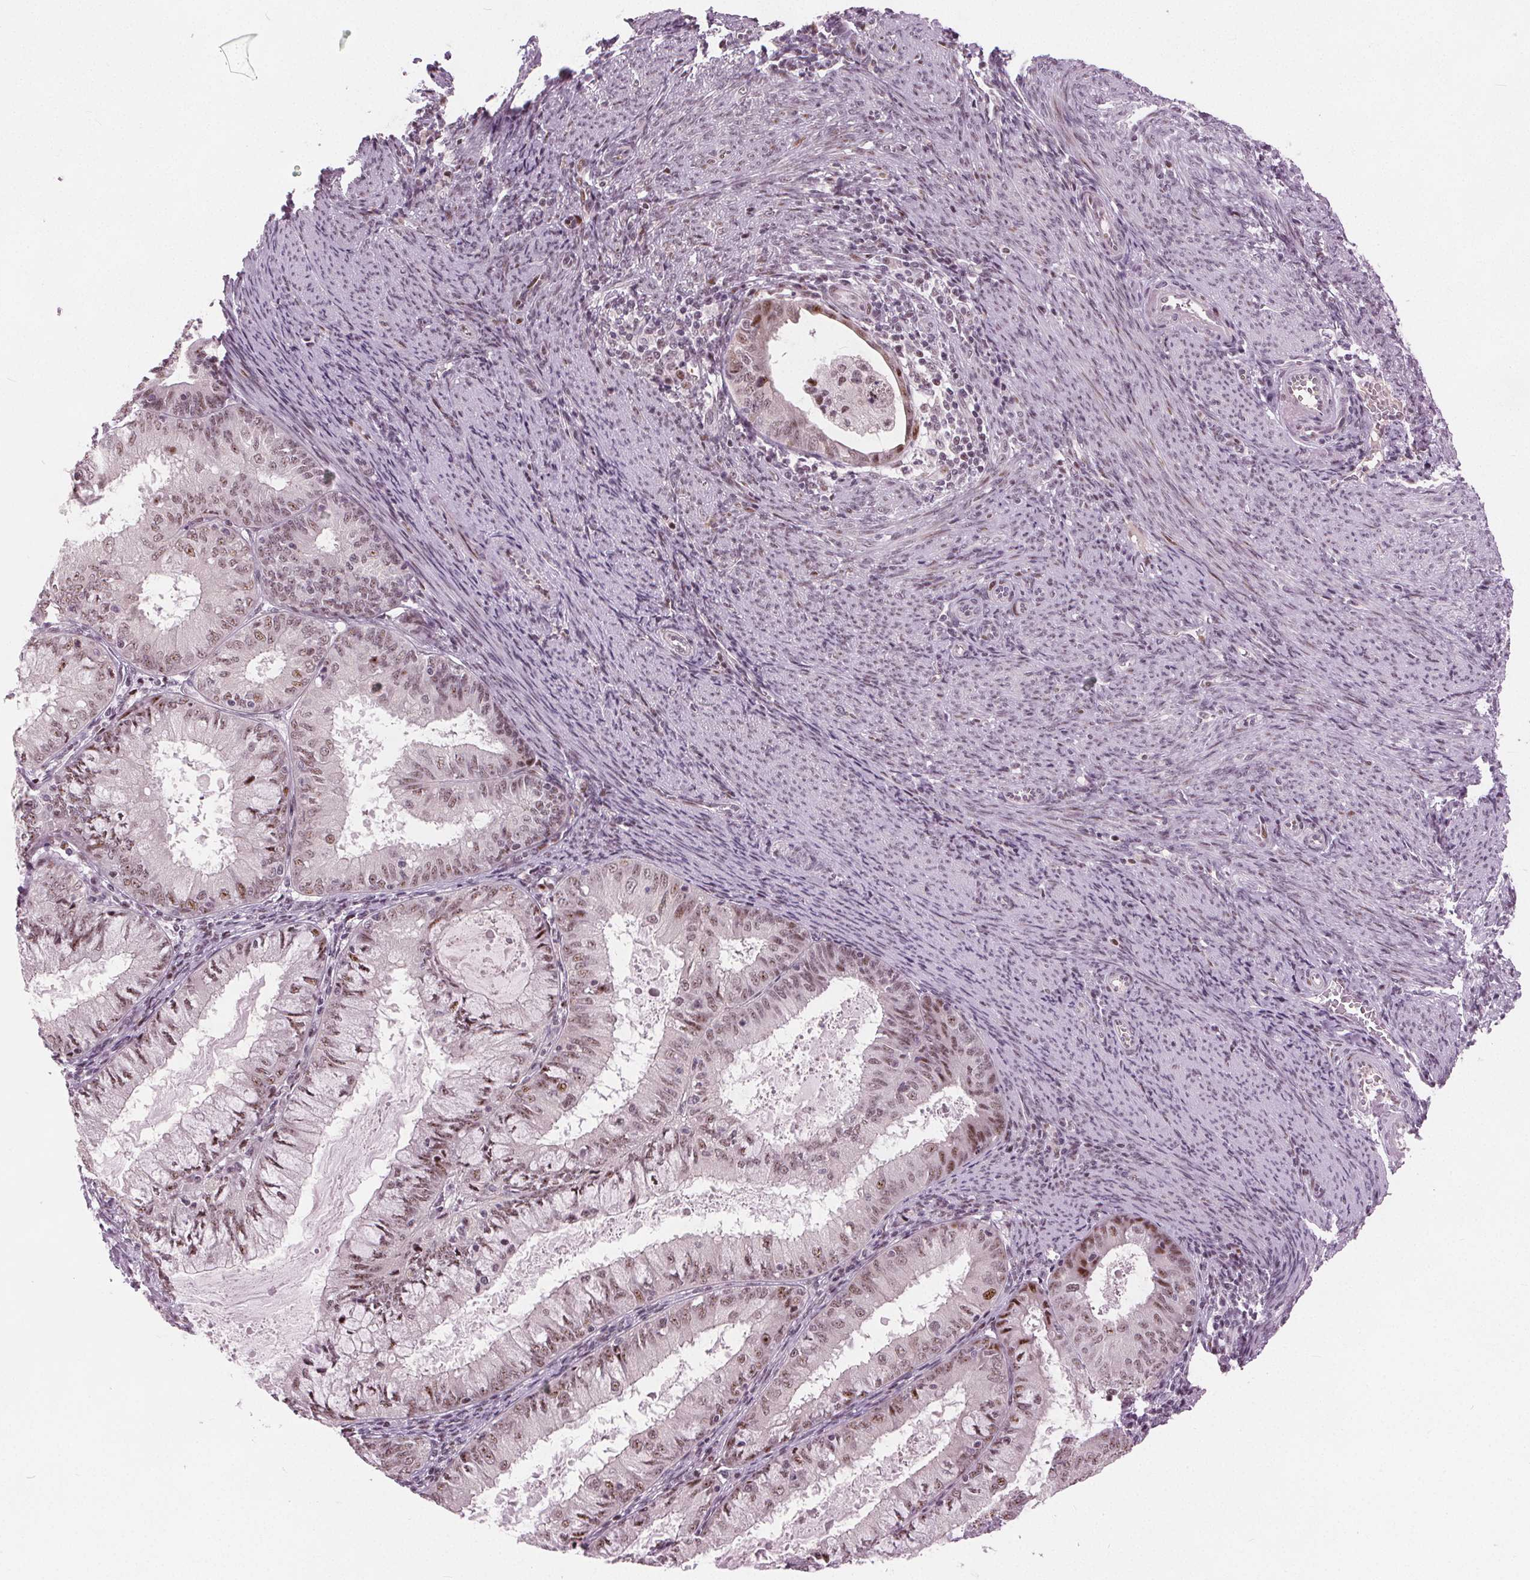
{"staining": {"intensity": "moderate", "quantity": "25%-75%", "location": "nuclear"}, "tissue": "endometrial cancer", "cell_type": "Tumor cells", "image_type": "cancer", "snomed": [{"axis": "morphology", "description": "Adenocarcinoma, NOS"}, {"axis": "topography", "description": "Endometrium"}], "caption": "Endometrial cancer (adenocarcinoma) stained with a brown dye displays moderate nuclear positive positivity in about 25%-75% of tumor cells.", "gene": "TTC34", "patient": {"sex": "female", "age": 57}}